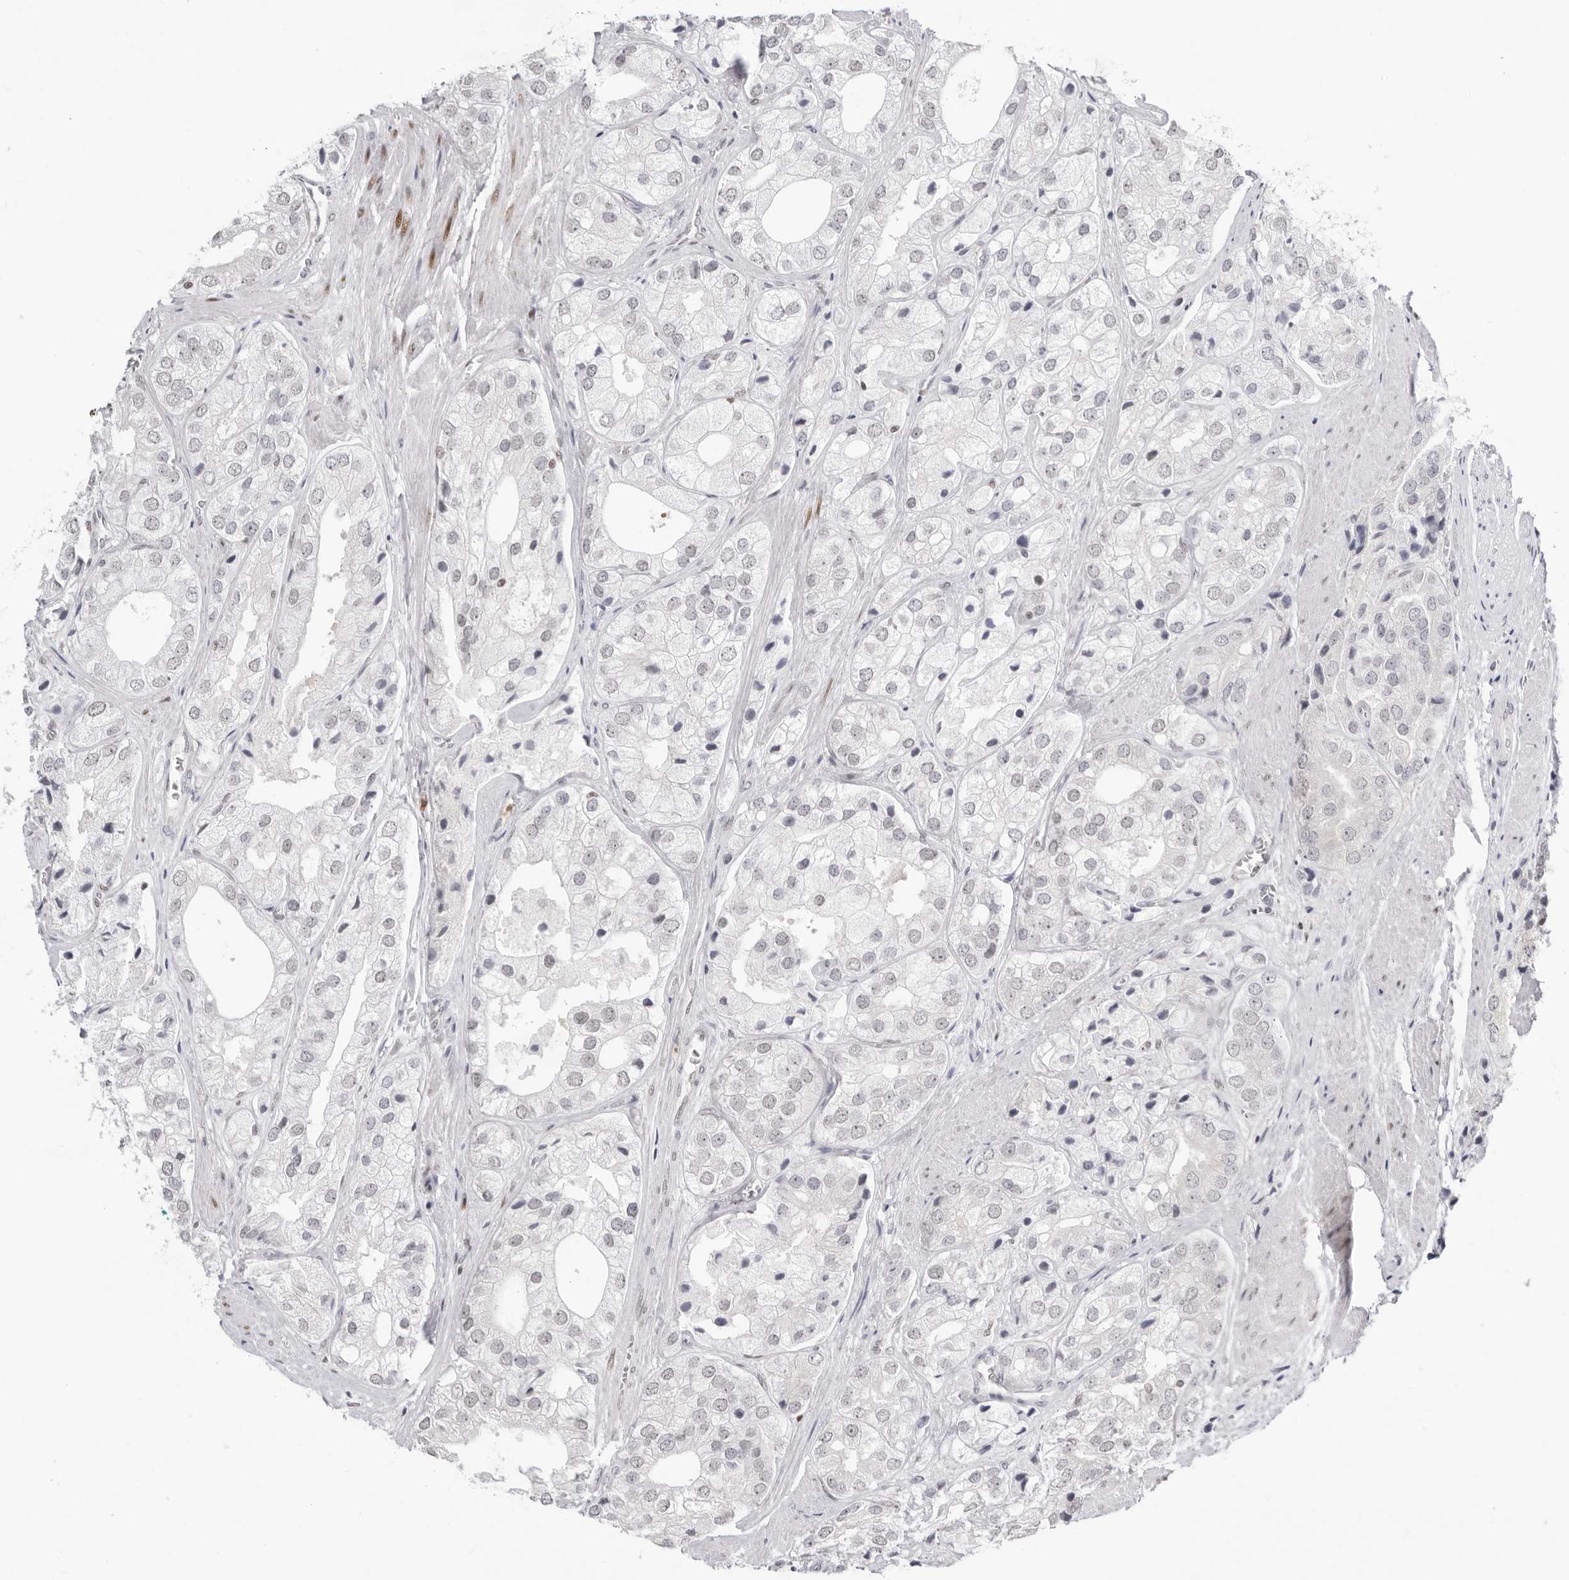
{"staining": {"intensity": "negative", "quantity": "none", "location": "none"}, "tissue": "prostate cancer", "cell_type": "Tumor cells", "image_type": "cancer", "snomed": [{"axis": "morphology", "description": "Adenocarcinoma, High grade"}, {"axis": "topography", "description": "Prostate"}], "caption": "Tumor cells are negative for brown protein staining in adenocarcinoma (high-grade) (prostate). (DAB (3,3'-diaminobenzidine) immunohistochemistry visualized using brightfield microscopy, high magnification).", "gene": "RNF146", "patient": {"sex": "male", "age": 50}}